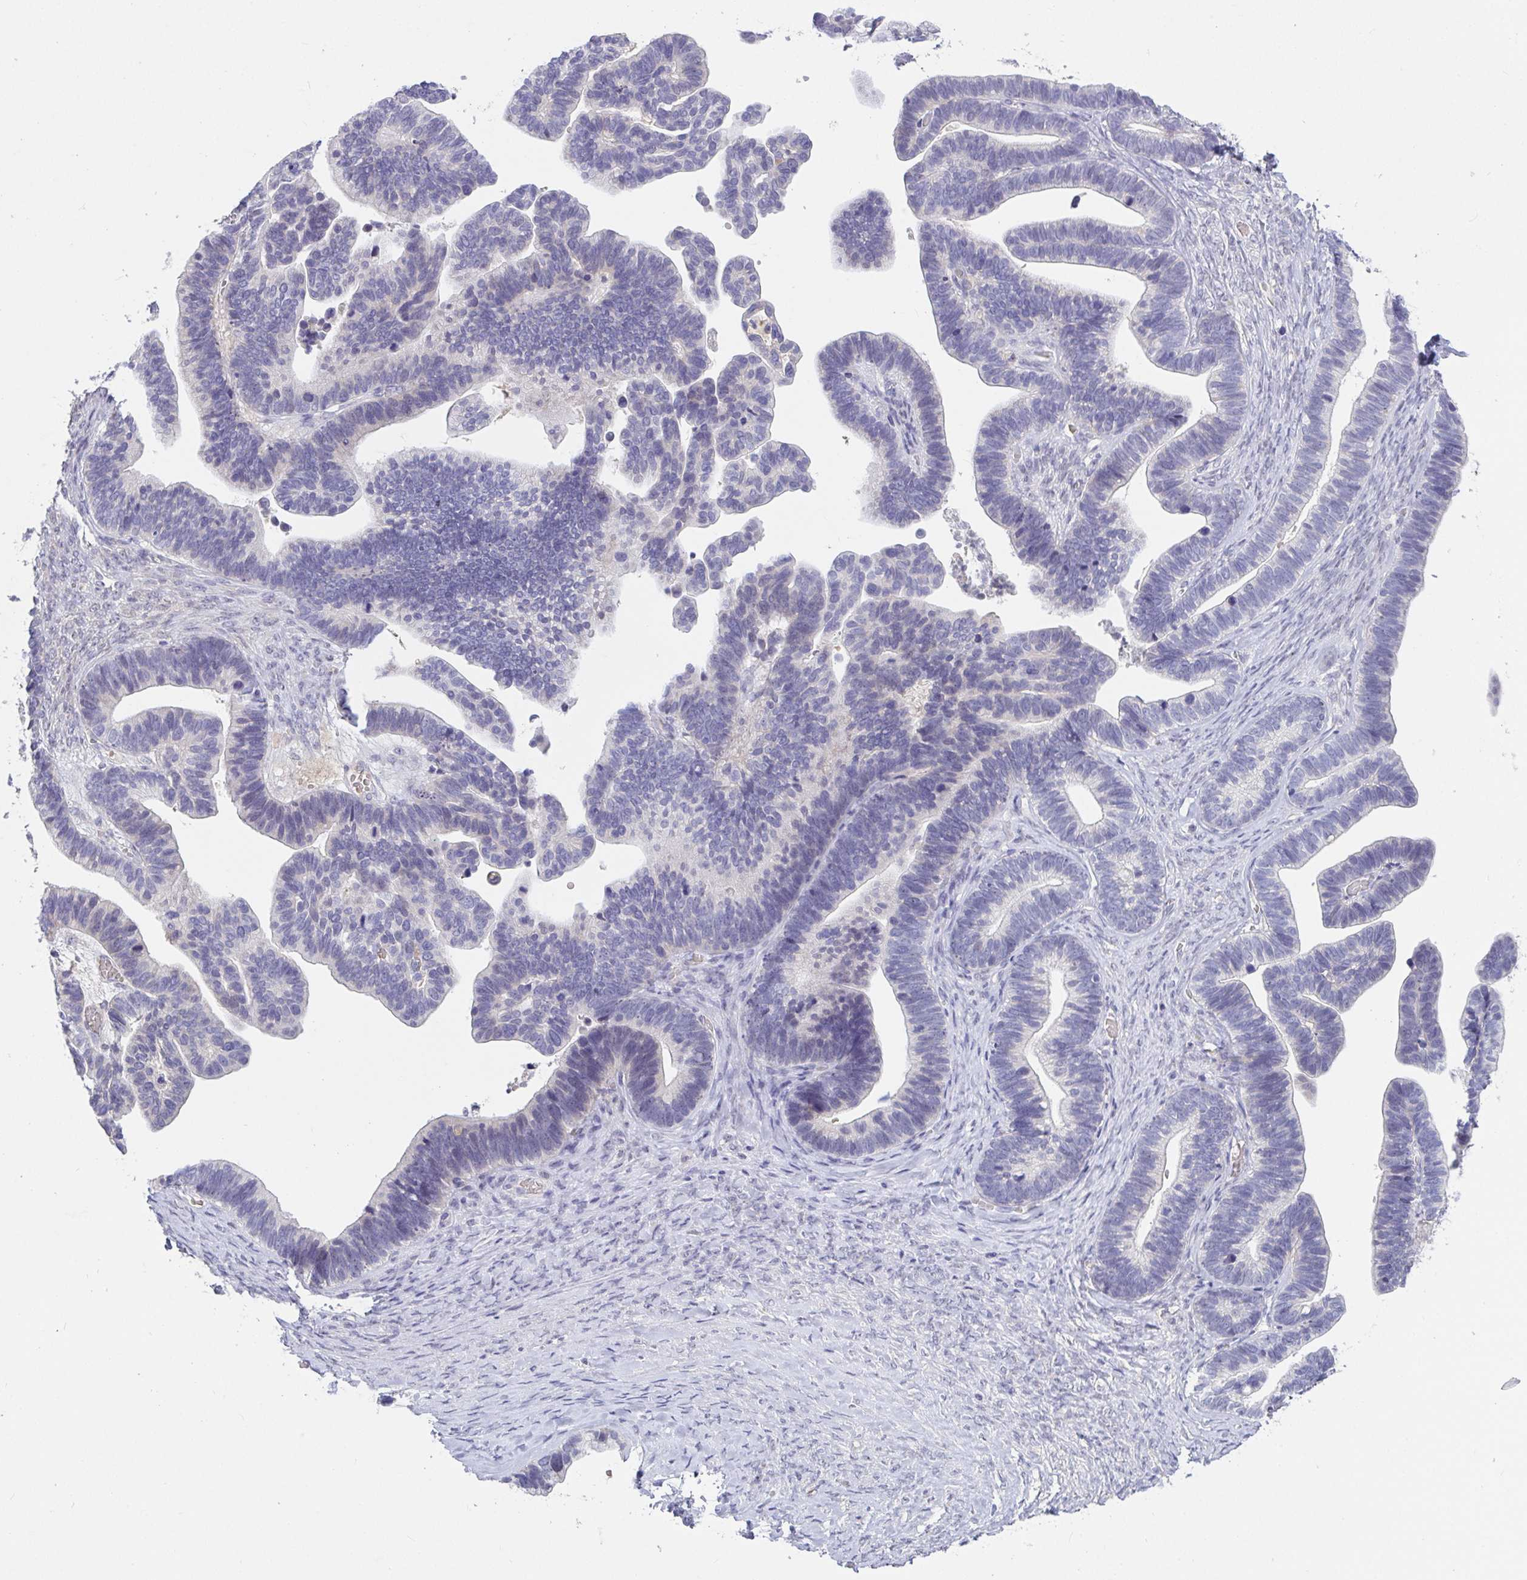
{"staining": {"intensity": "negative", "quantity": "none", "location": "none"}, "tissue": "ovarian cancer", "cell_type": "Tumor cells", "image_type": "cancer", "snomed": [{"axis": "morphology", "description": "Cystadenocarcinoma, serous, NOS"}, {"axis": "topography", "description": "Ovary"}], "caption": "DAB immunohistochemical staining of ovarian cancer (serous cystadenocarcinoma) shows no significant expression in tumor cells.", "gene": "MYC", "patient": {"sex": "female", "age": 56}}